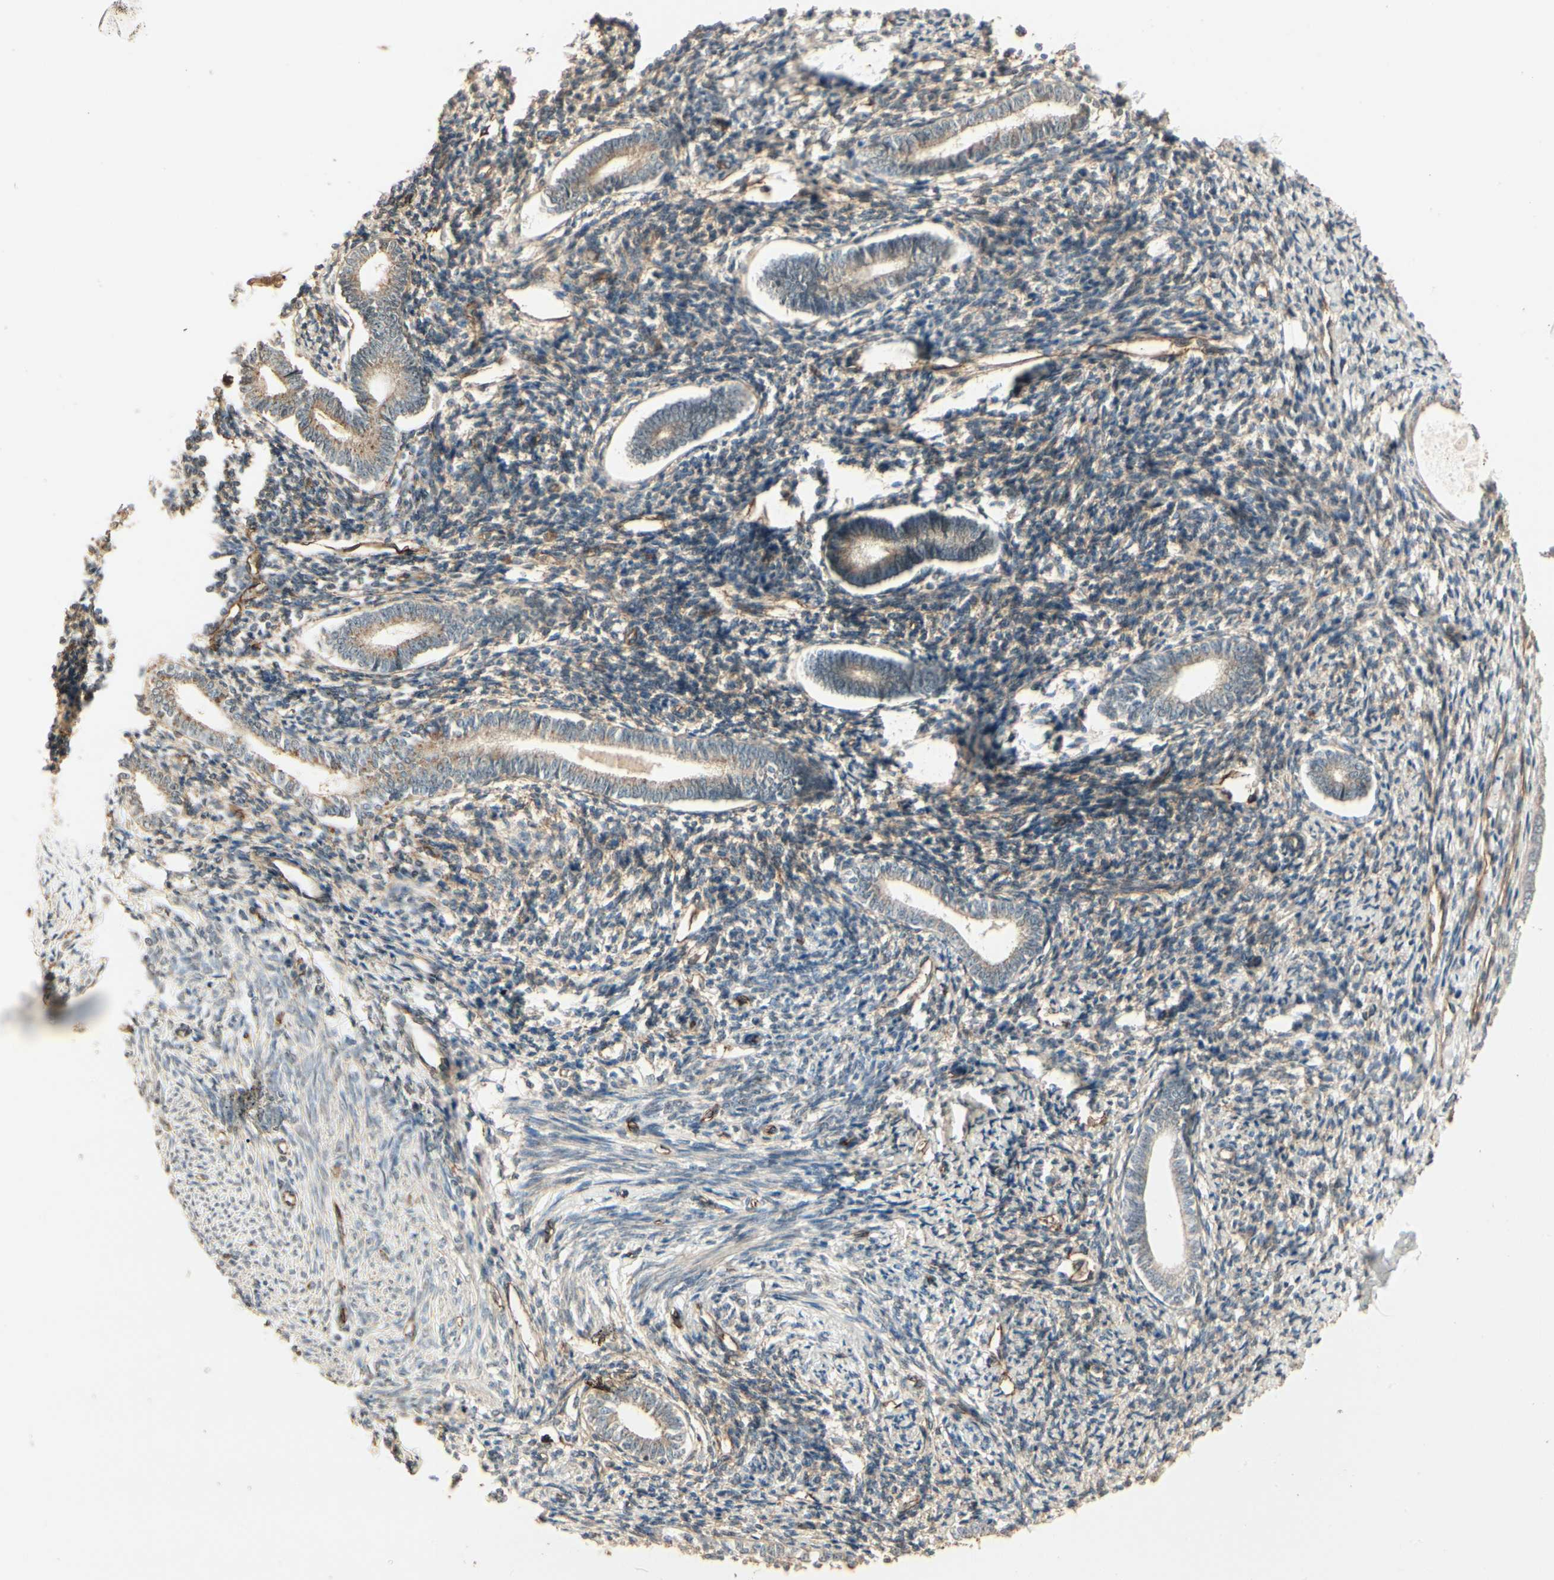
{"staining": {"intensity": "moderate", "quantity": "<25%", "location": "cytoplasmic/membranous"}, "tissue": "endometrium", "cell_type": "Cells in endometrial stroma", "image_type": "normal", "snomed": [{"axis": "morphology", "description": "Normal tissue, NOS"}, {"axis": "topography", "description": "Endometrium"}], "caption": "This micrograph demonstrates unremarkable endometrium stained with IHC to label a protein in brown. The cytoplasmic/membranous of cells in endometrial stroma show moderate positivity for the protein. Nuclei are counter-stained blue.", "gene": "RNF180", "patient": {"sex": "female", "age": 71}}